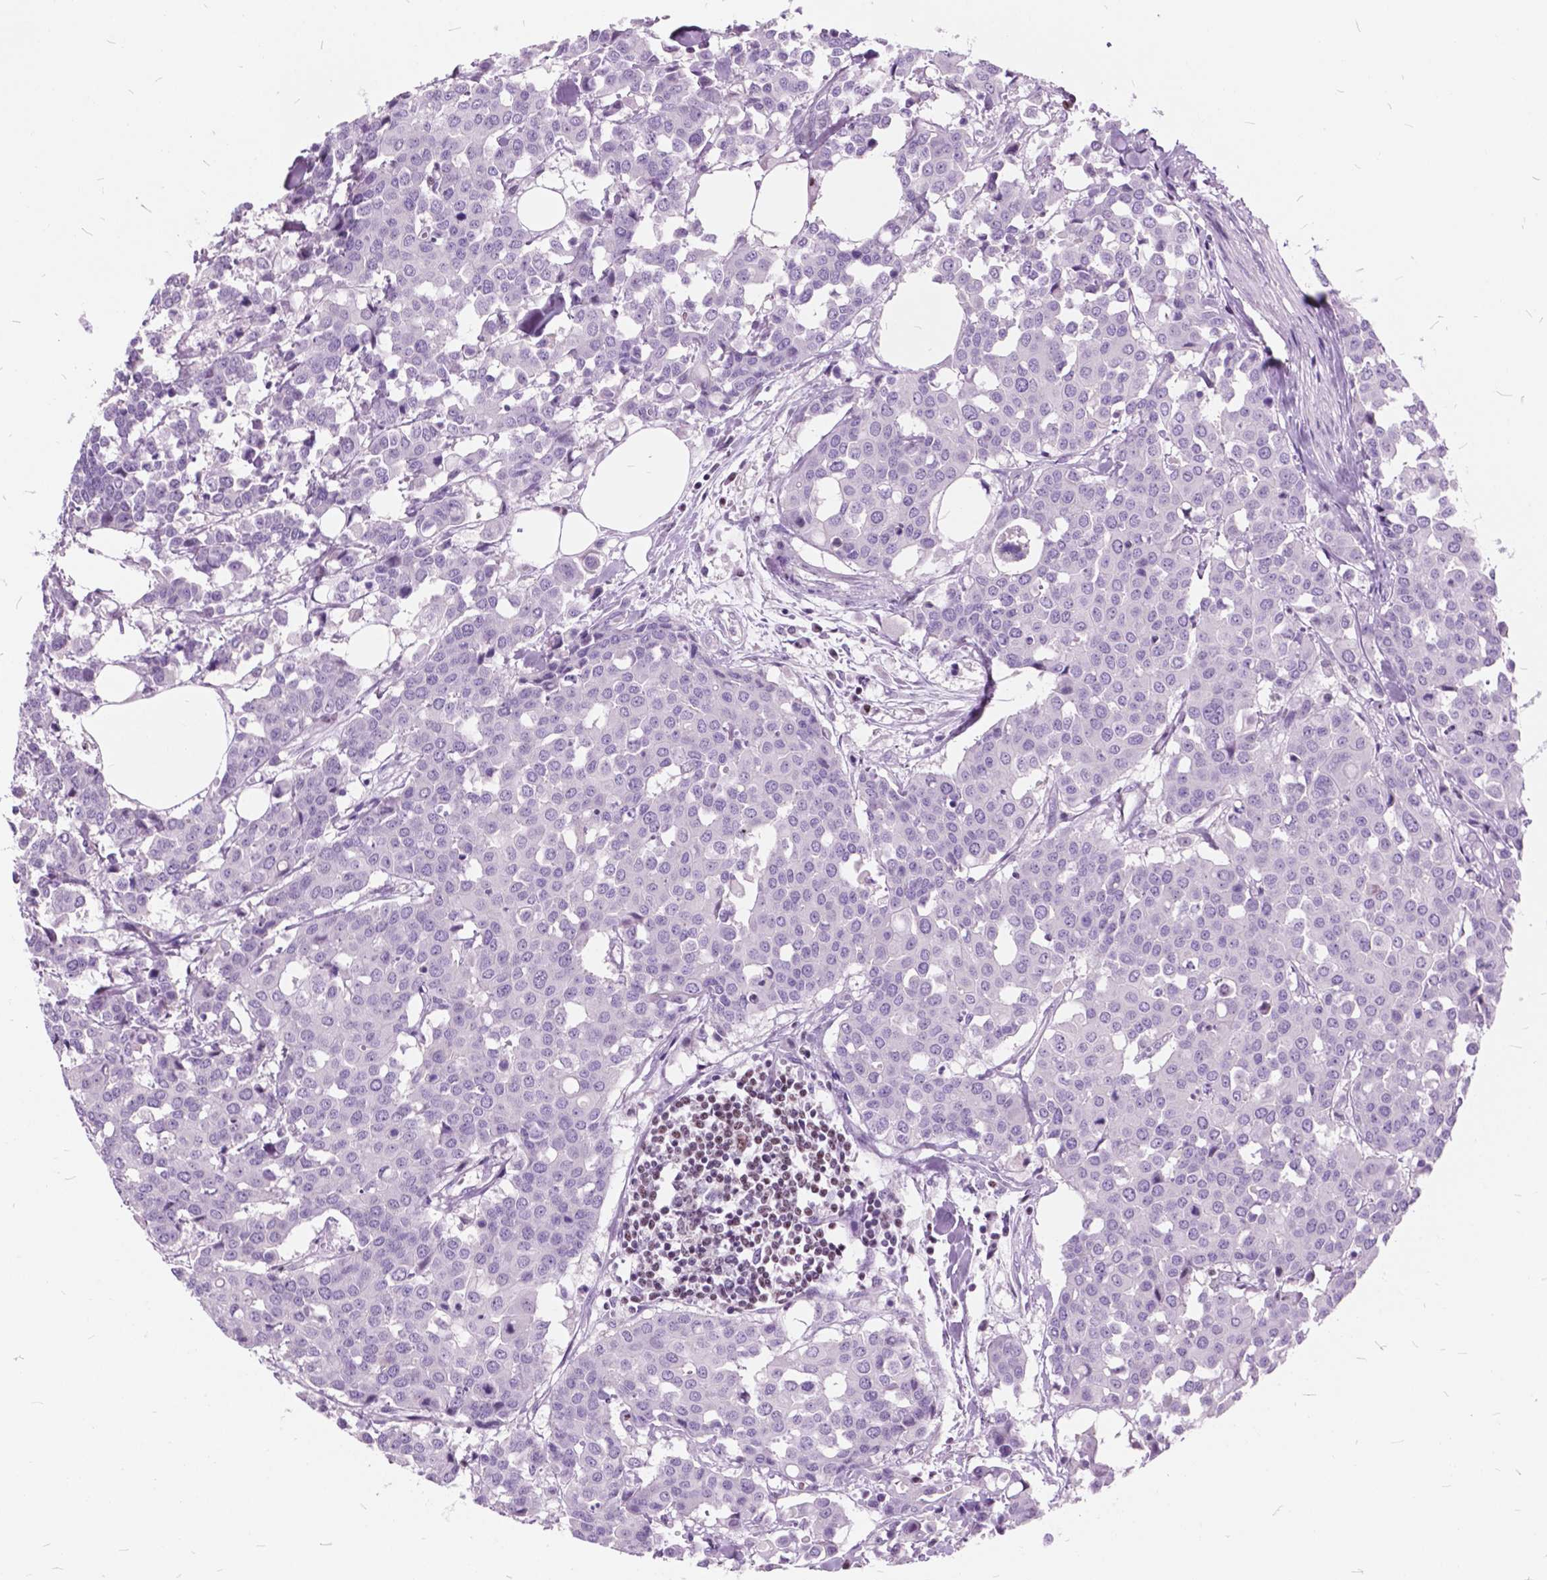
{"staining": {"intensity": "negative", "quantity": "none", "location": "none"}, "tissue": "carcinoid", "cell_type": "Tumor cells", "image_type": "cancer", "snomed": [{"axis": "morphology", "description": "Carcinoid, malignant, NOS"}, {"axis": "topography", "description": "Colon"}], "caption": "DAB immunohistochemical staining of human carcinoid (malignant) shows no significant positivity in tumor cells.", "gene": "SP140", "patient": {"sex": "male", "age": 81}}